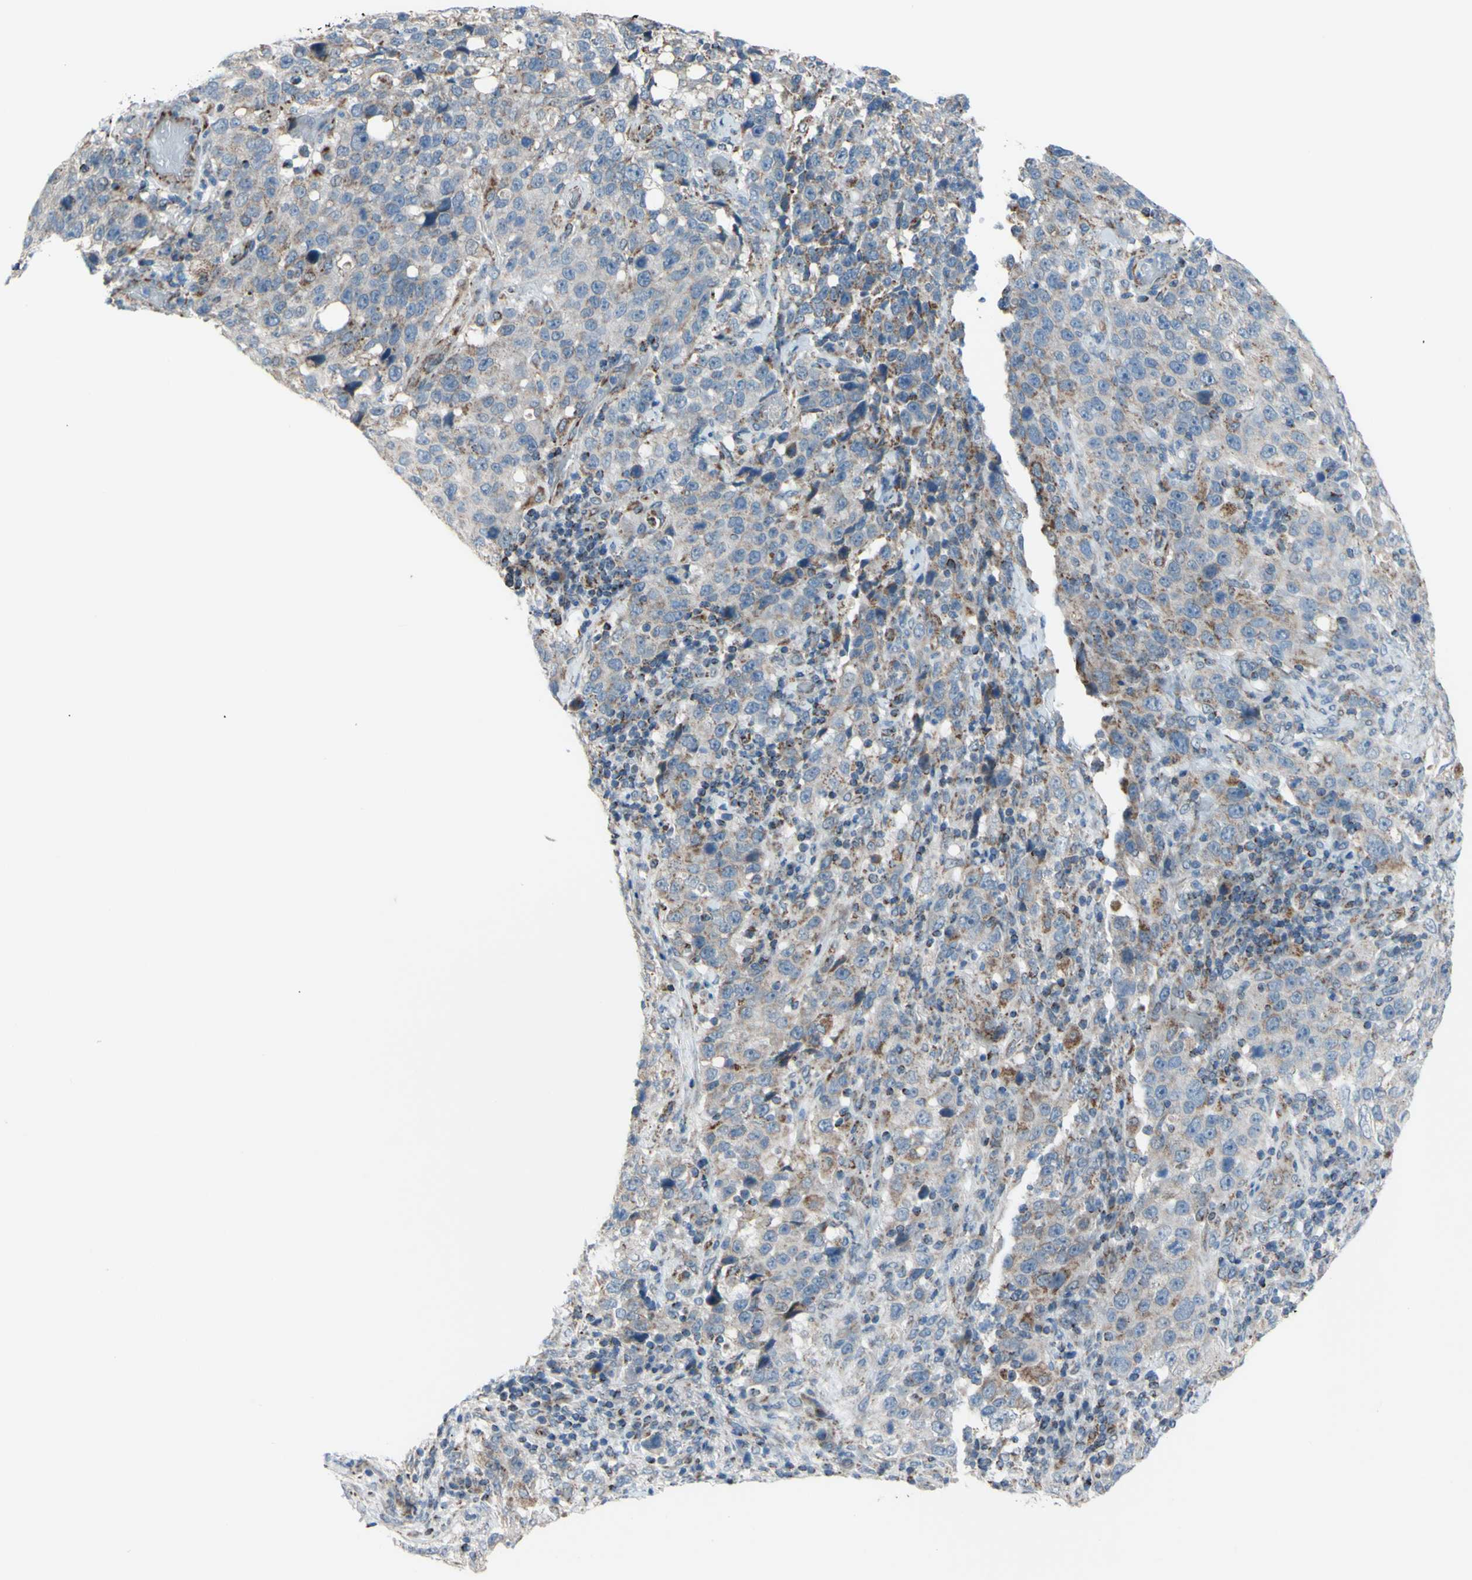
{"staining": {"intensity": "weak", "quantity": "25%-75%", "location": "cytoplasmic/membranous"}, "tissue": "stomach cancer", "cell_type": "Tumor cells", "image_type": "cancer", "snomed": [{"axis": "morphology", "description": "Normal tissue, NOS"}, {"axis": "morphology", "description": "Adenocarcinoma, NOS"}, {"axis": "topography", "description": "Stomach"}], "caption": "Human stomach cancer stained for a protein (brown) exhibits weak cytoplasmic/membranous positive positivity in about 25%-75% of tumor cells.", "gene": "GLT8D1", "patient": {"sex": "male", "age": 48}}